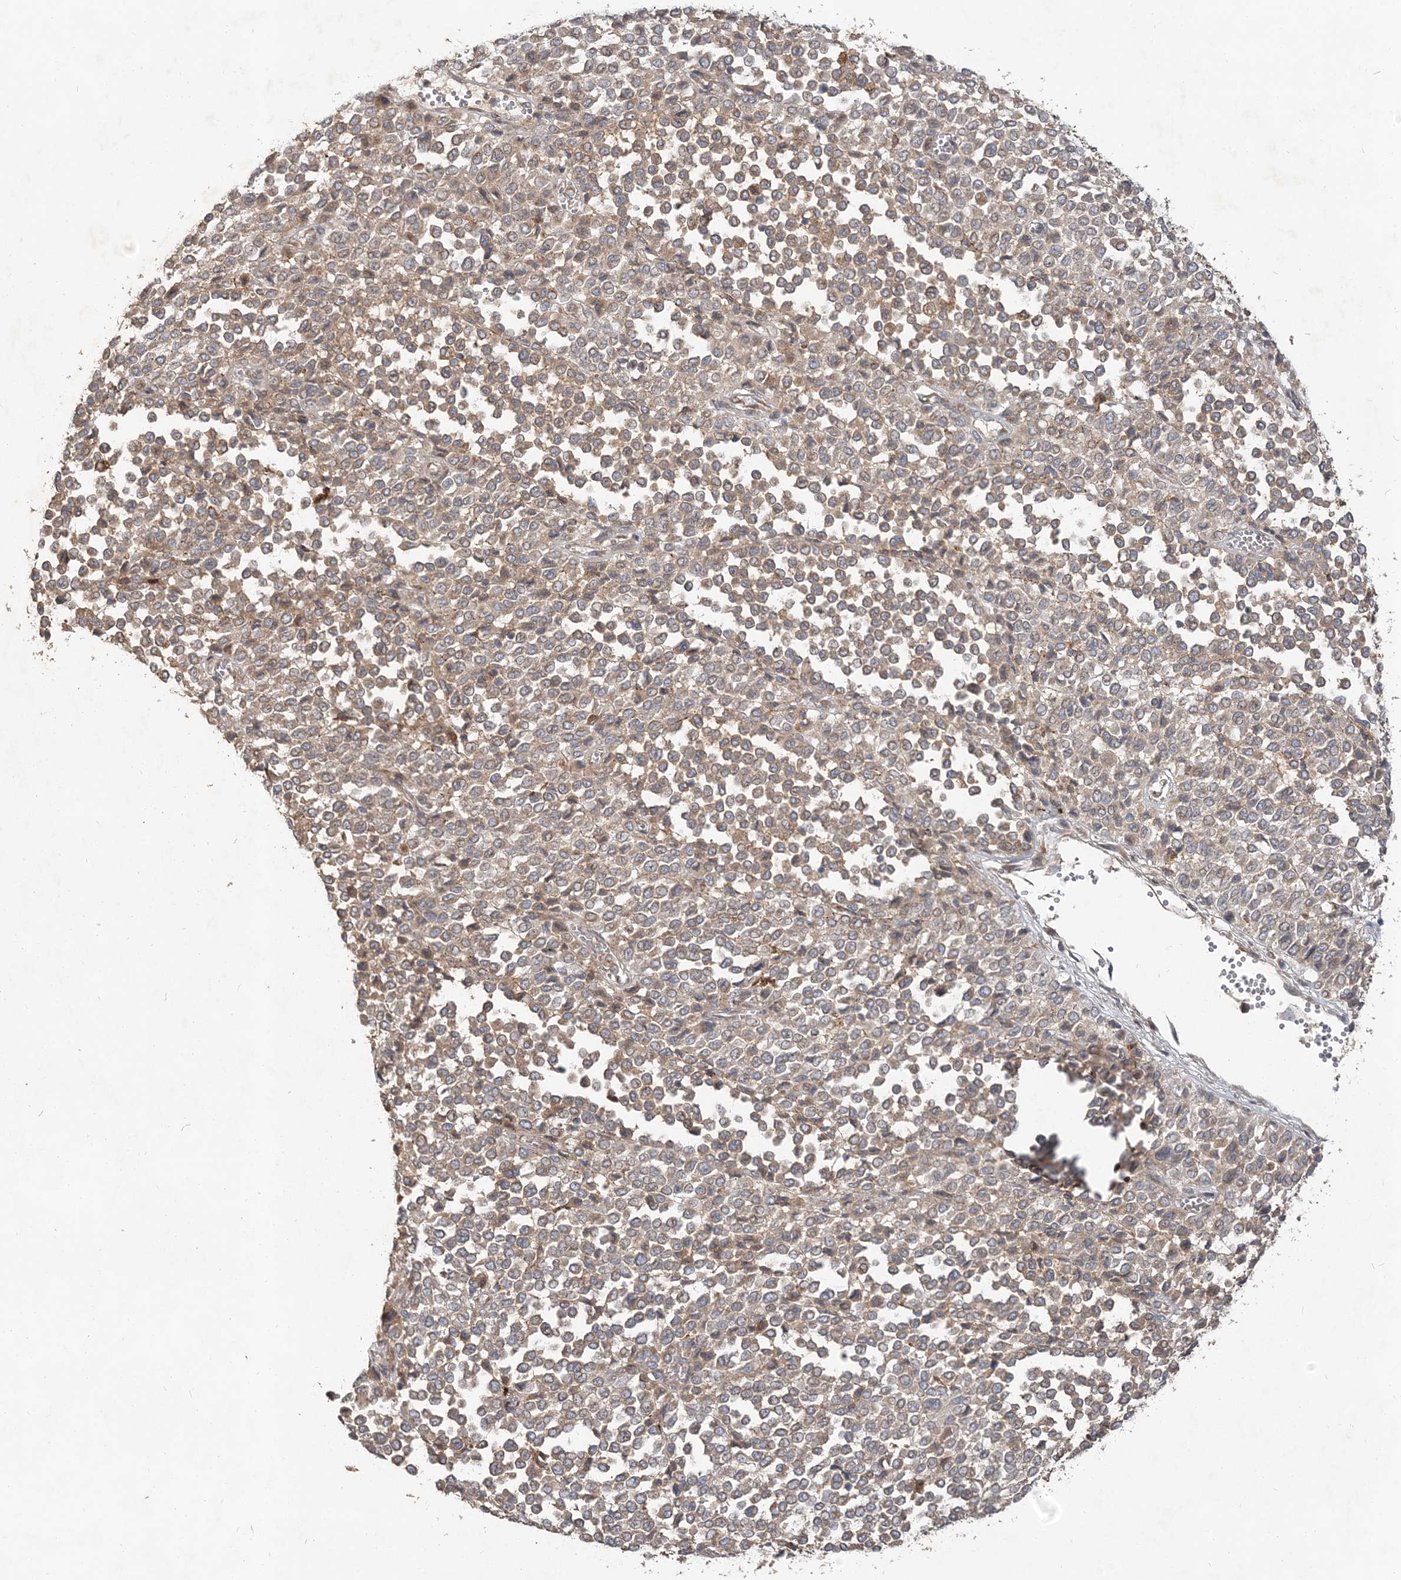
{"staining": {"intensity": "moderate", "quantity": ">75%", "location": "cytoplasmic/membranous"}, "tissue": "melanoma", "cell_type": "Tumor cells", "image_type": "cancer", "snomed": [{"axis": "morphology", "description": "Malignant melanoma, Metastatic site"}, {"axis": "topography", "description": "Pancreas"}], "caption": "Protein expression analysis of human malignant melanoma (metastatic site) reveals moderate cytoplasmic/membranous expression in about >75% of tumor cells.", "gene": "RAB14", "patient": {"sex": "female", "age": 30}}